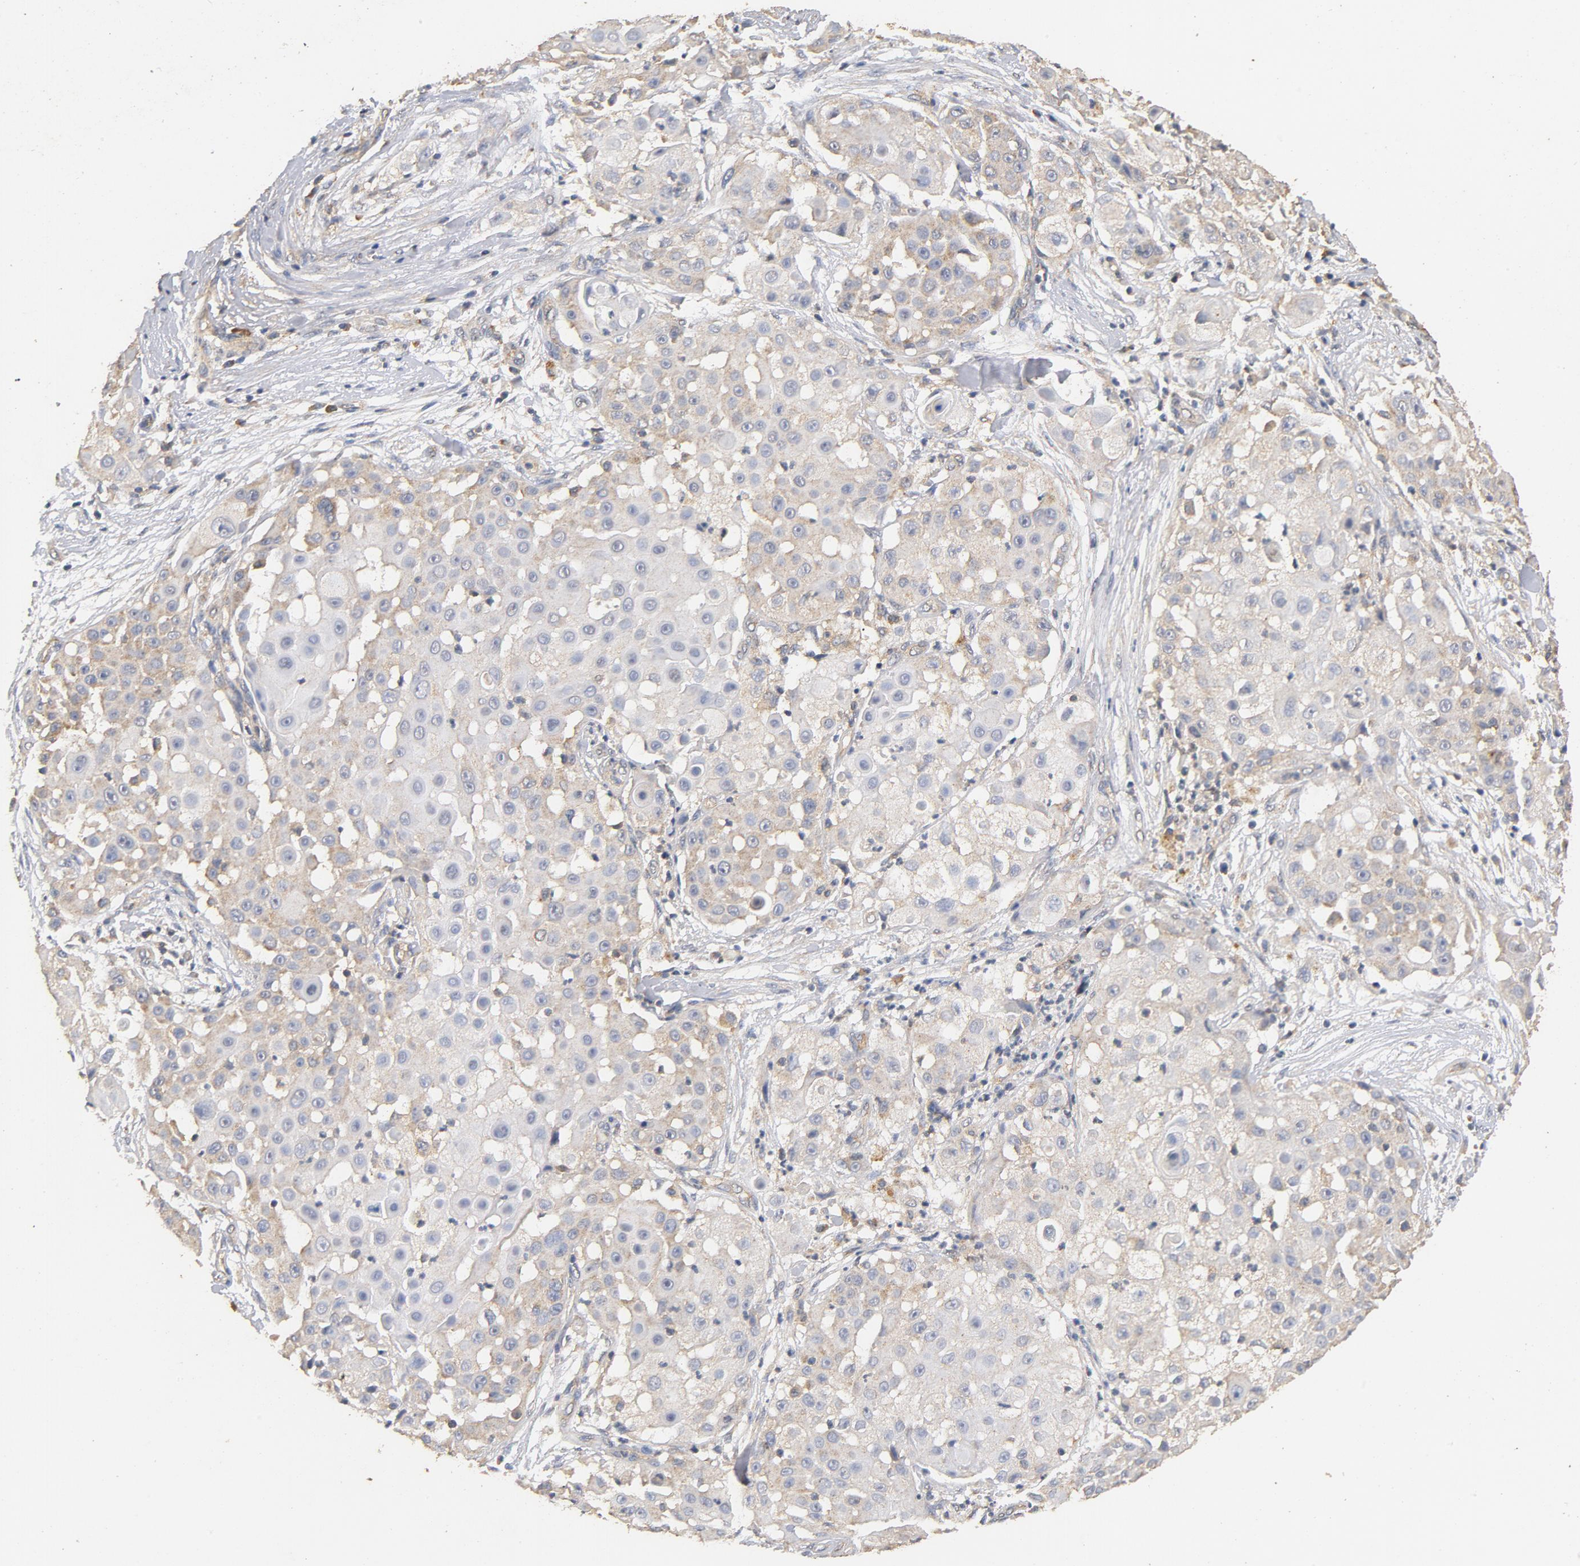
{"staining": {"intensity": "weak", "quantity": "25%-75%", "location": "cytoplasmic/membranous"}, "tissue": "skin cancer", "cell_type": "Tumor cells", "image_type": "cancer", "snomed": [{"axis": "morphology", "description": "Squamous cell carcinoma, NOS"}, {"axis": "topography", "description": "Skin"}], "caption": "Skin cancer stained with a protein marker displays weak staining in tumor cells.", "gene": "DDX6", "patient": {"sex": "female", "age": 78}}